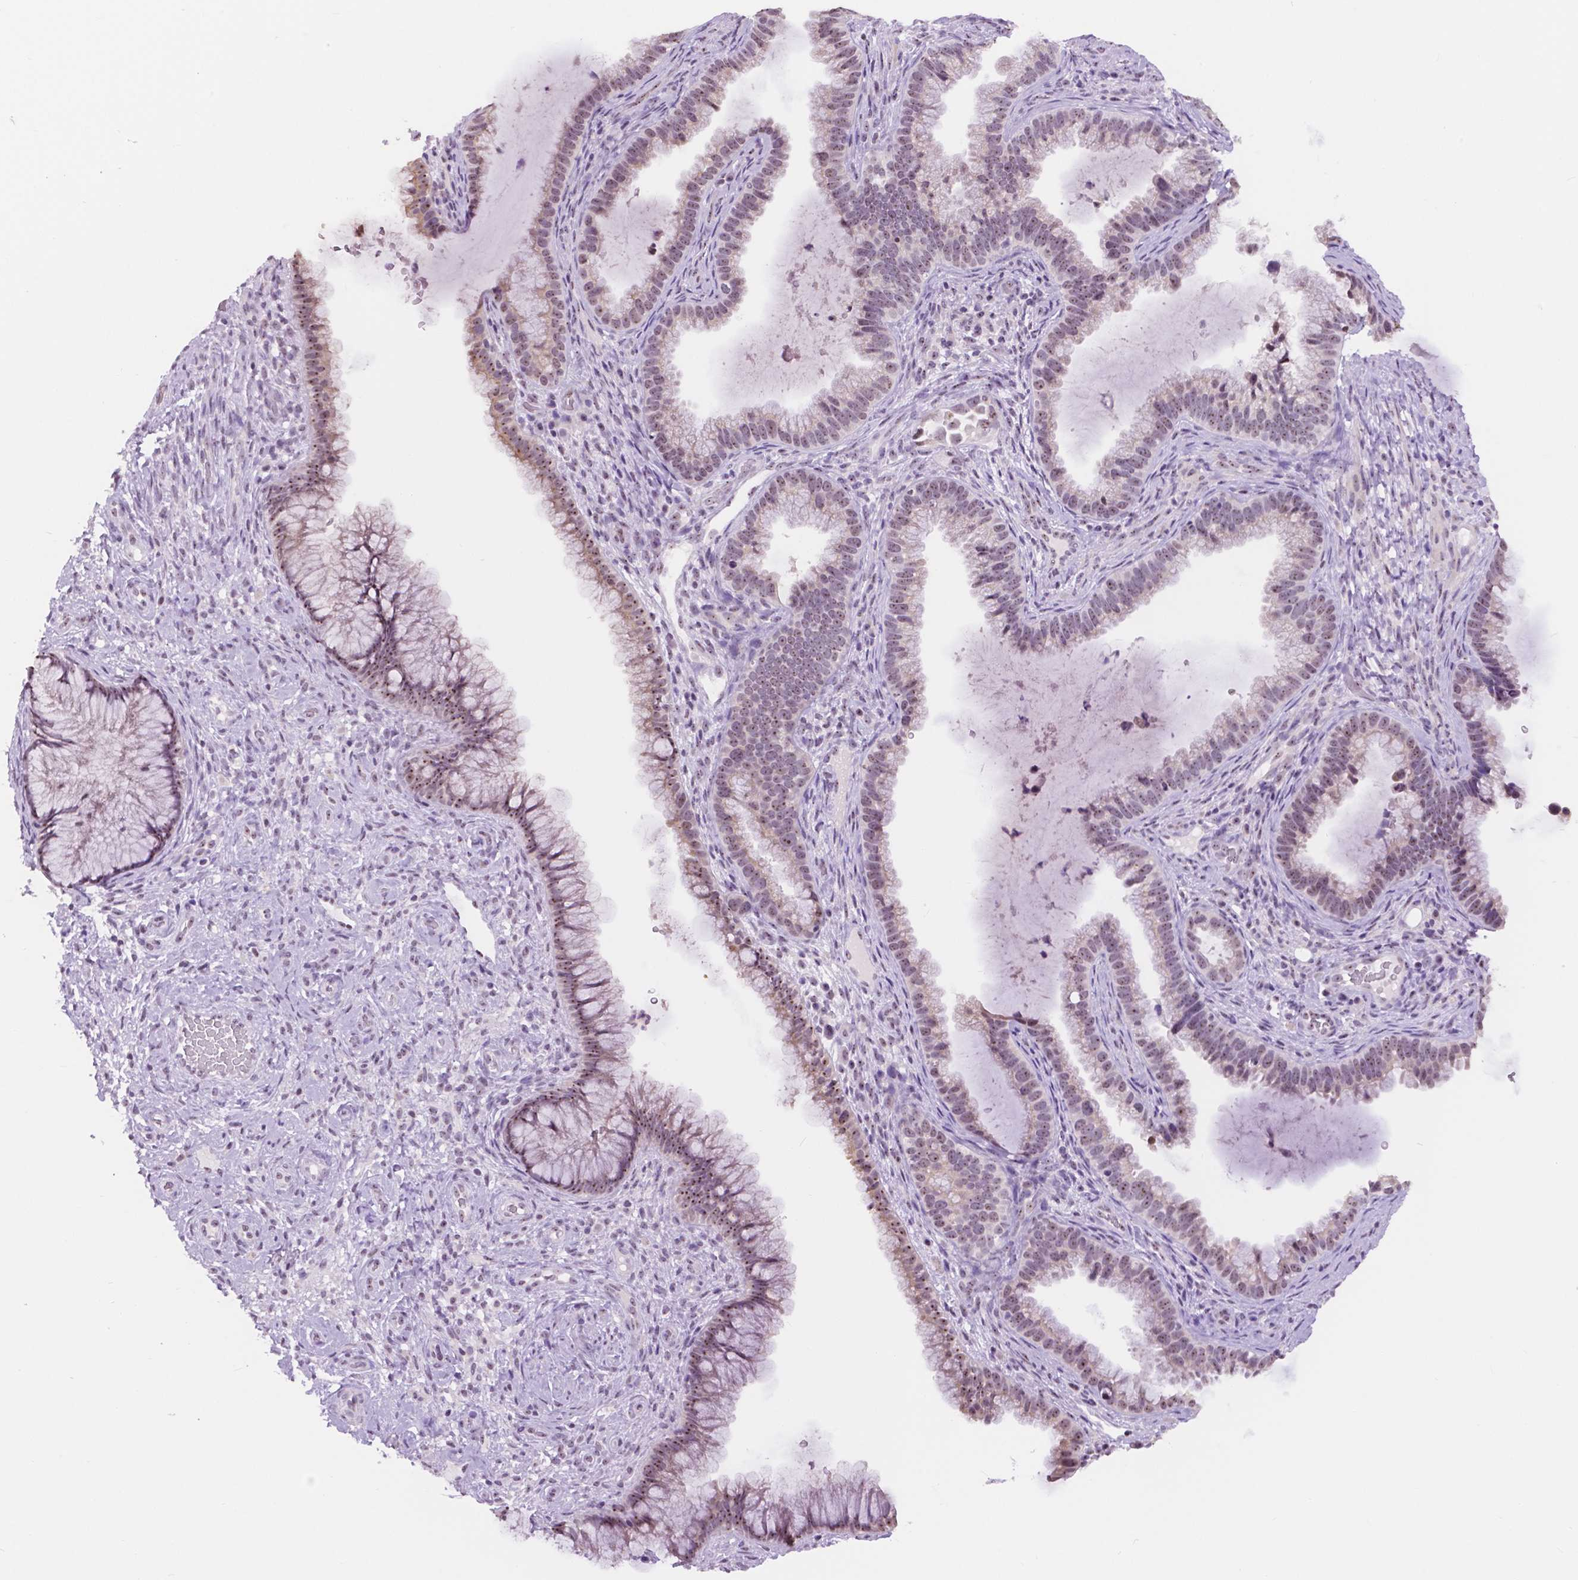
{"staining": {"intensity": "weak", "quantity": "25%-75%", "location": "nuclear"}, "tissue": "cervix", "cell_type": "Glandular cells", "image_type": "normal", "snomed": [{"axis": "morphology", "description": "Normal tissue, NOS"}, {"axis": "topography", "description": "Cervix"}], "caption": "High-power microscopy captured an immunohistochemistry micrograph of unremarkable cervix, revealing weak nuclear staining in about 25%-75% of glandular cells.", "gene": "NHP2", "patient": {"sex": "female", "age": 34}}